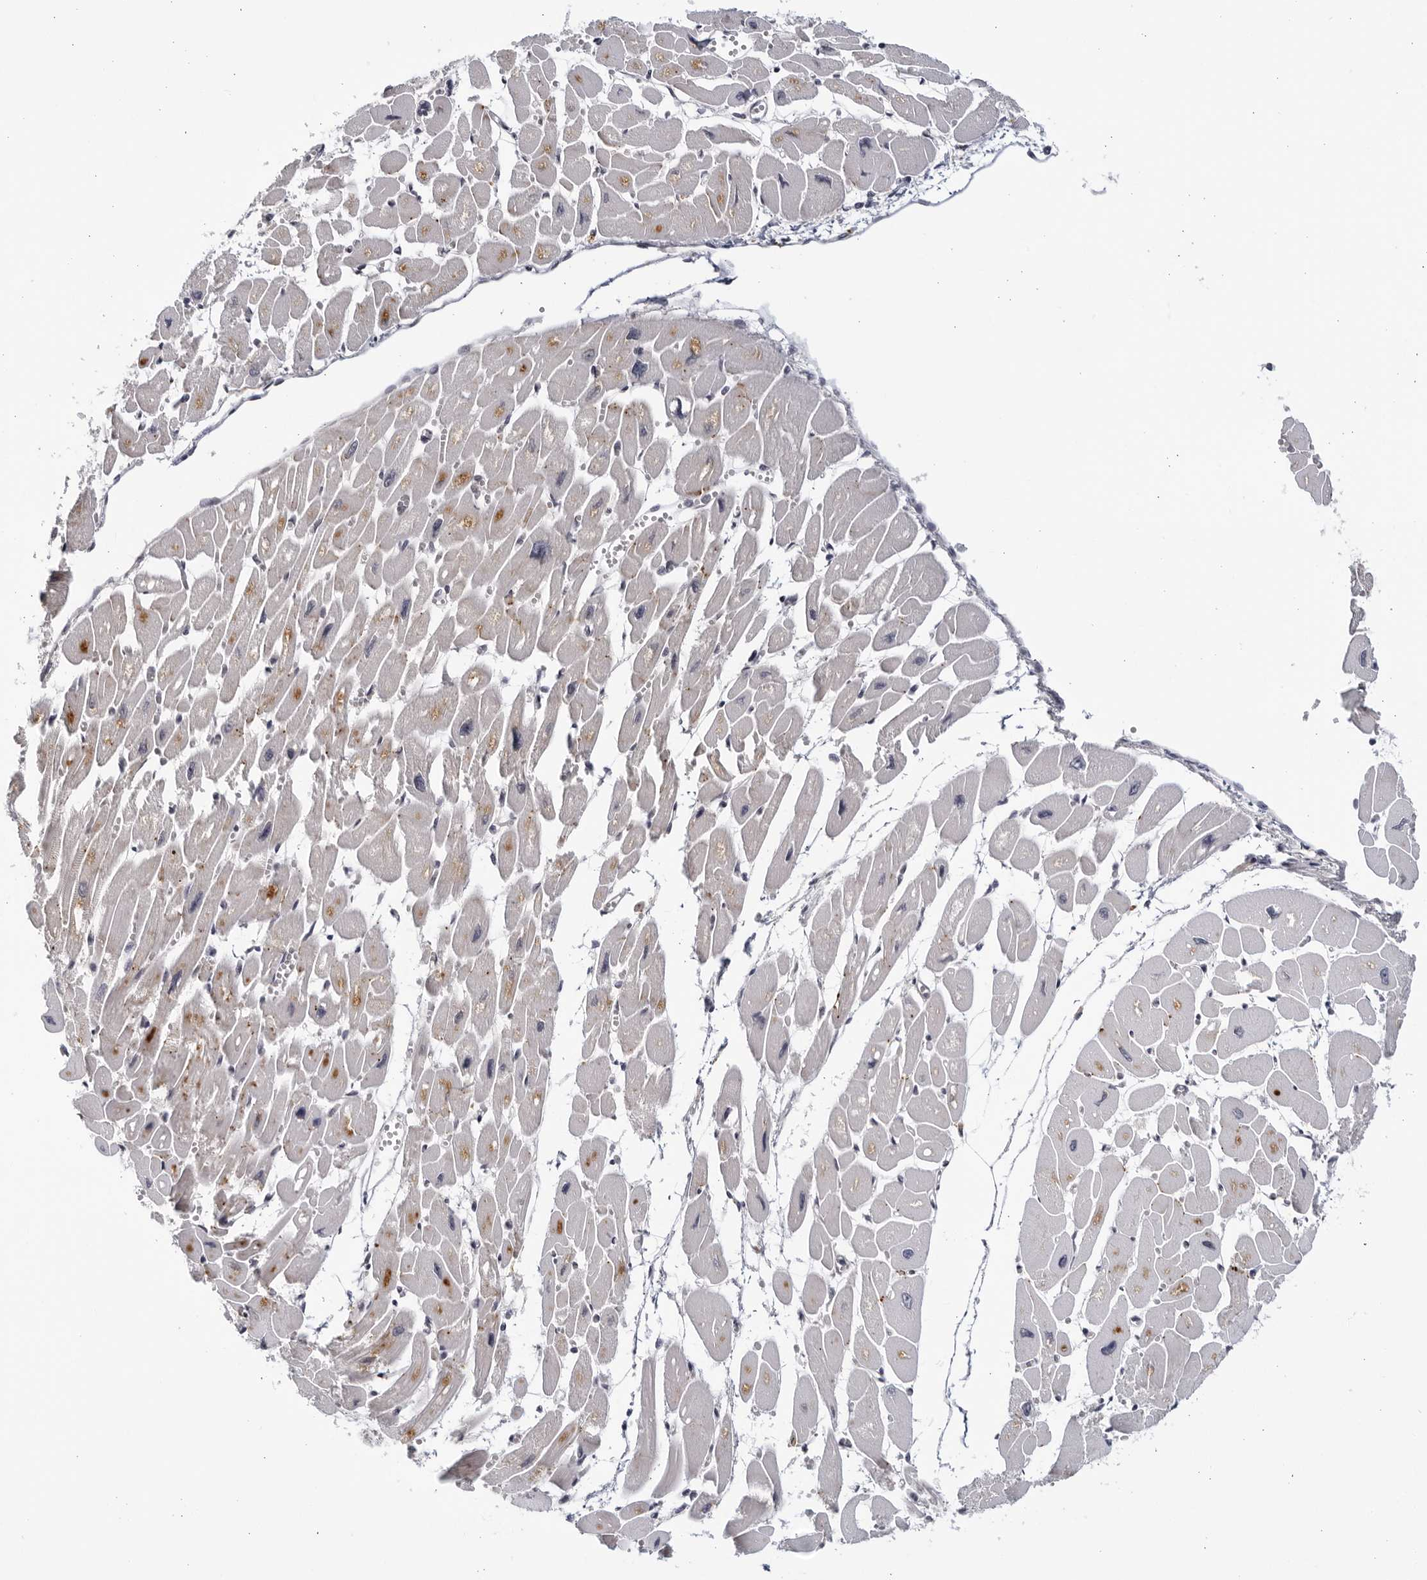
{"staining": {"intensity": "moderate", "quantity": "25%-75%", "location": "cytoplasmic/membranous"}, "tissue": "heart muscle", "cell_type": "Cardiomyocytes", "image_type": "normal", "snomed": [{"axis": "morphology", "description": "Normal tissue, NOS"}, {"axis": "topography", "description": "Heart"}], "caption": "Immunohistochemical staining of normal human heart muscle demonstrates medium levels of moderate cytoplasmic/membranous expression in about 25%-75% of cardiomyocytes. The staining was performed using DAB (3,3'-diaminobenzidine) to visualize the protein expression in brown, while the nuclei were stained in blue with hematoxylin (Magnification: 20x).", "gene": "STRADB", "patient": {"sex": "female", "age": 54}}